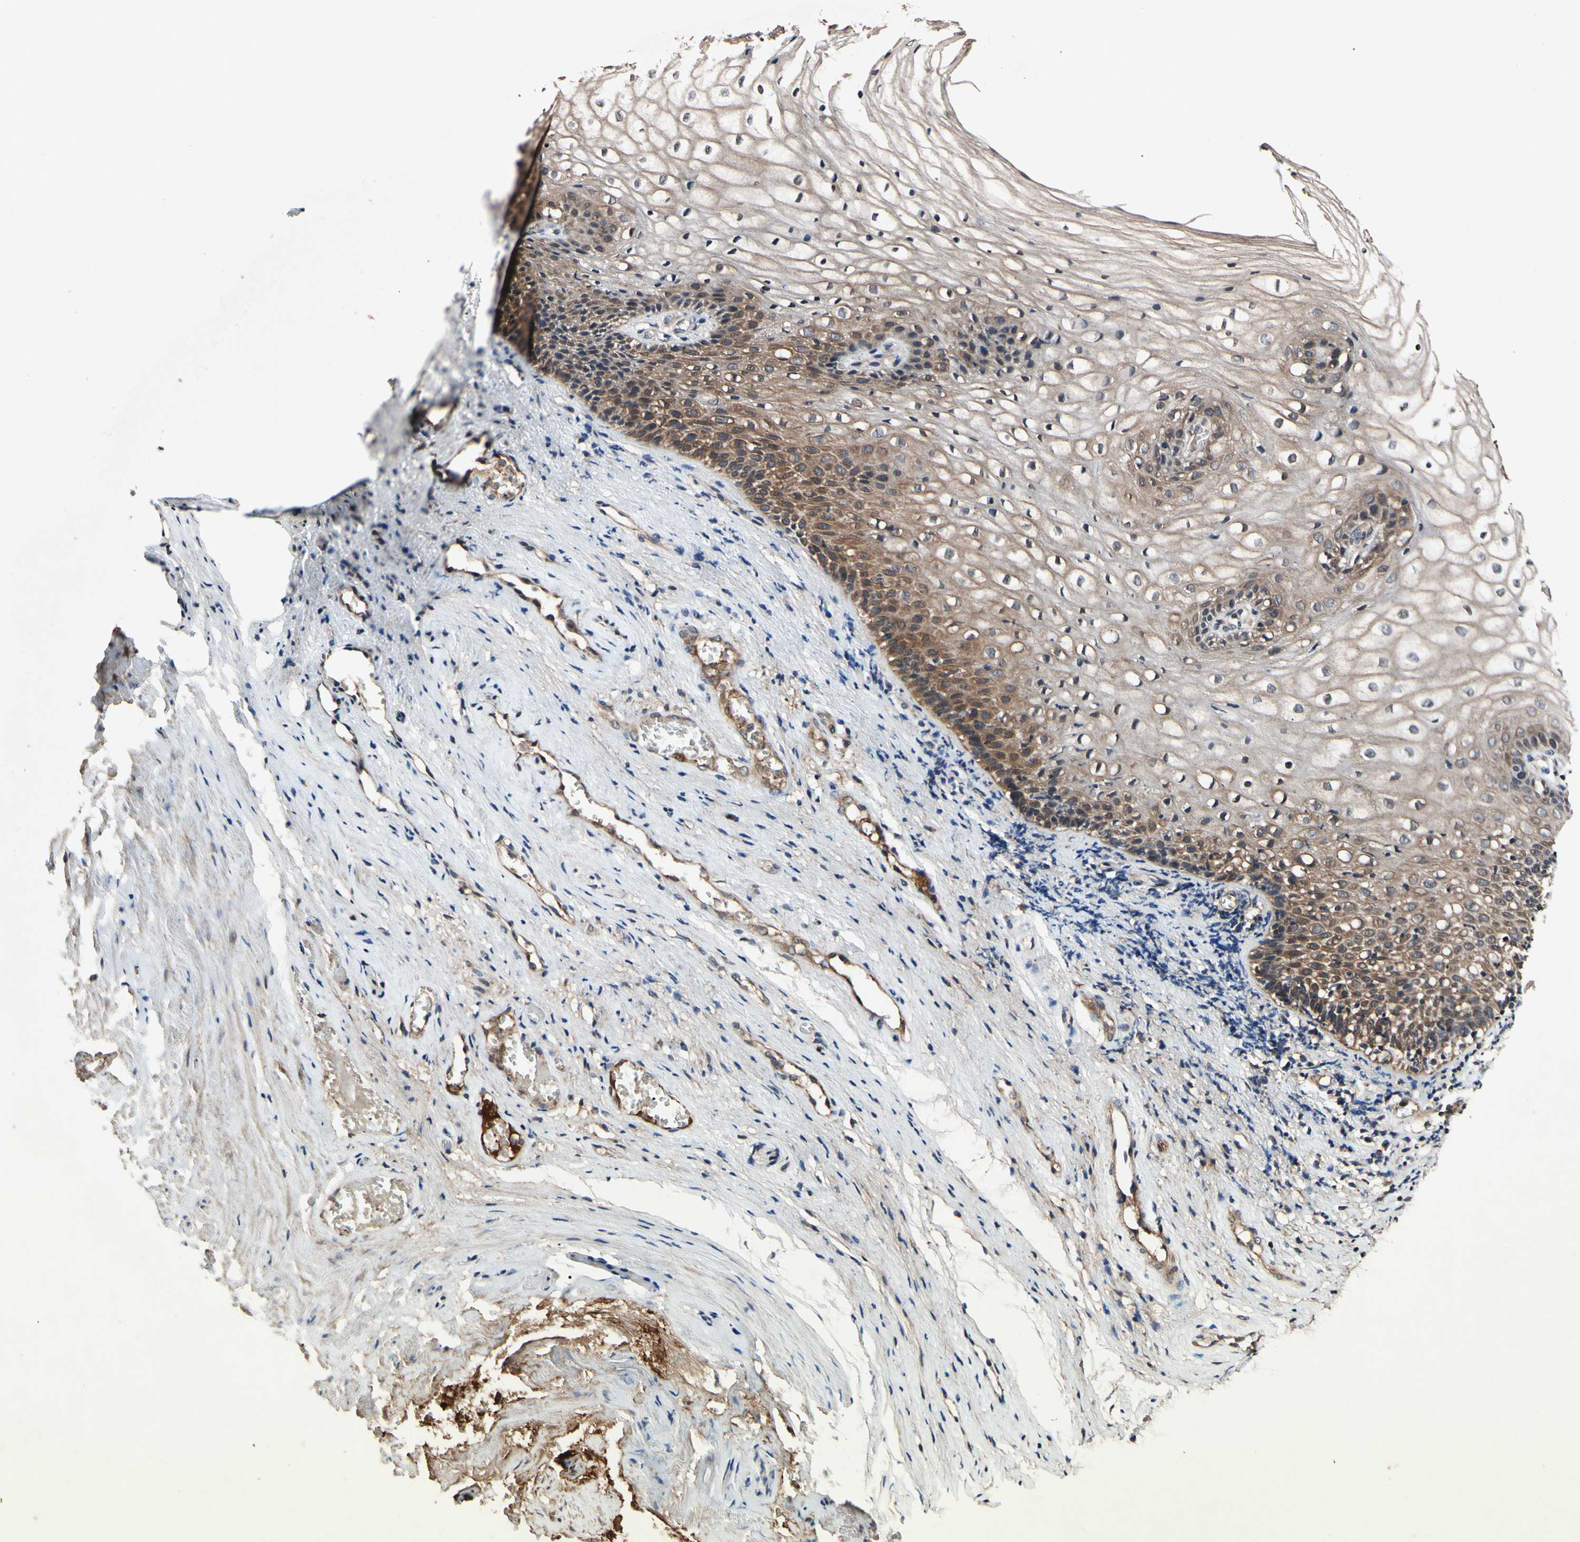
{"staining": {"intensity": "moderate", "quantity": ">75%", "location": "cytoplasmic/membranous,nuclear"}, "tissue": "vagina", "cell_type": "Squamous epithelial cells", "image_type": "normal", "snomed": [{"axis": "morphology", "description": "Normal tissue, NOS"}, {"axis": "topography", "description": "Vagina"}], "caption": "This photomicrograph reveals normal vagina stained with immunohistochemistry to label a protein in brown. The cytoplasmic/membranous,nuclear of squamous epithelial cells show moderate positivity for the protein. Nuclei are counter-stained blue.", "gene": "PLAT", "patient": {"sex": "female", "age": 34}}